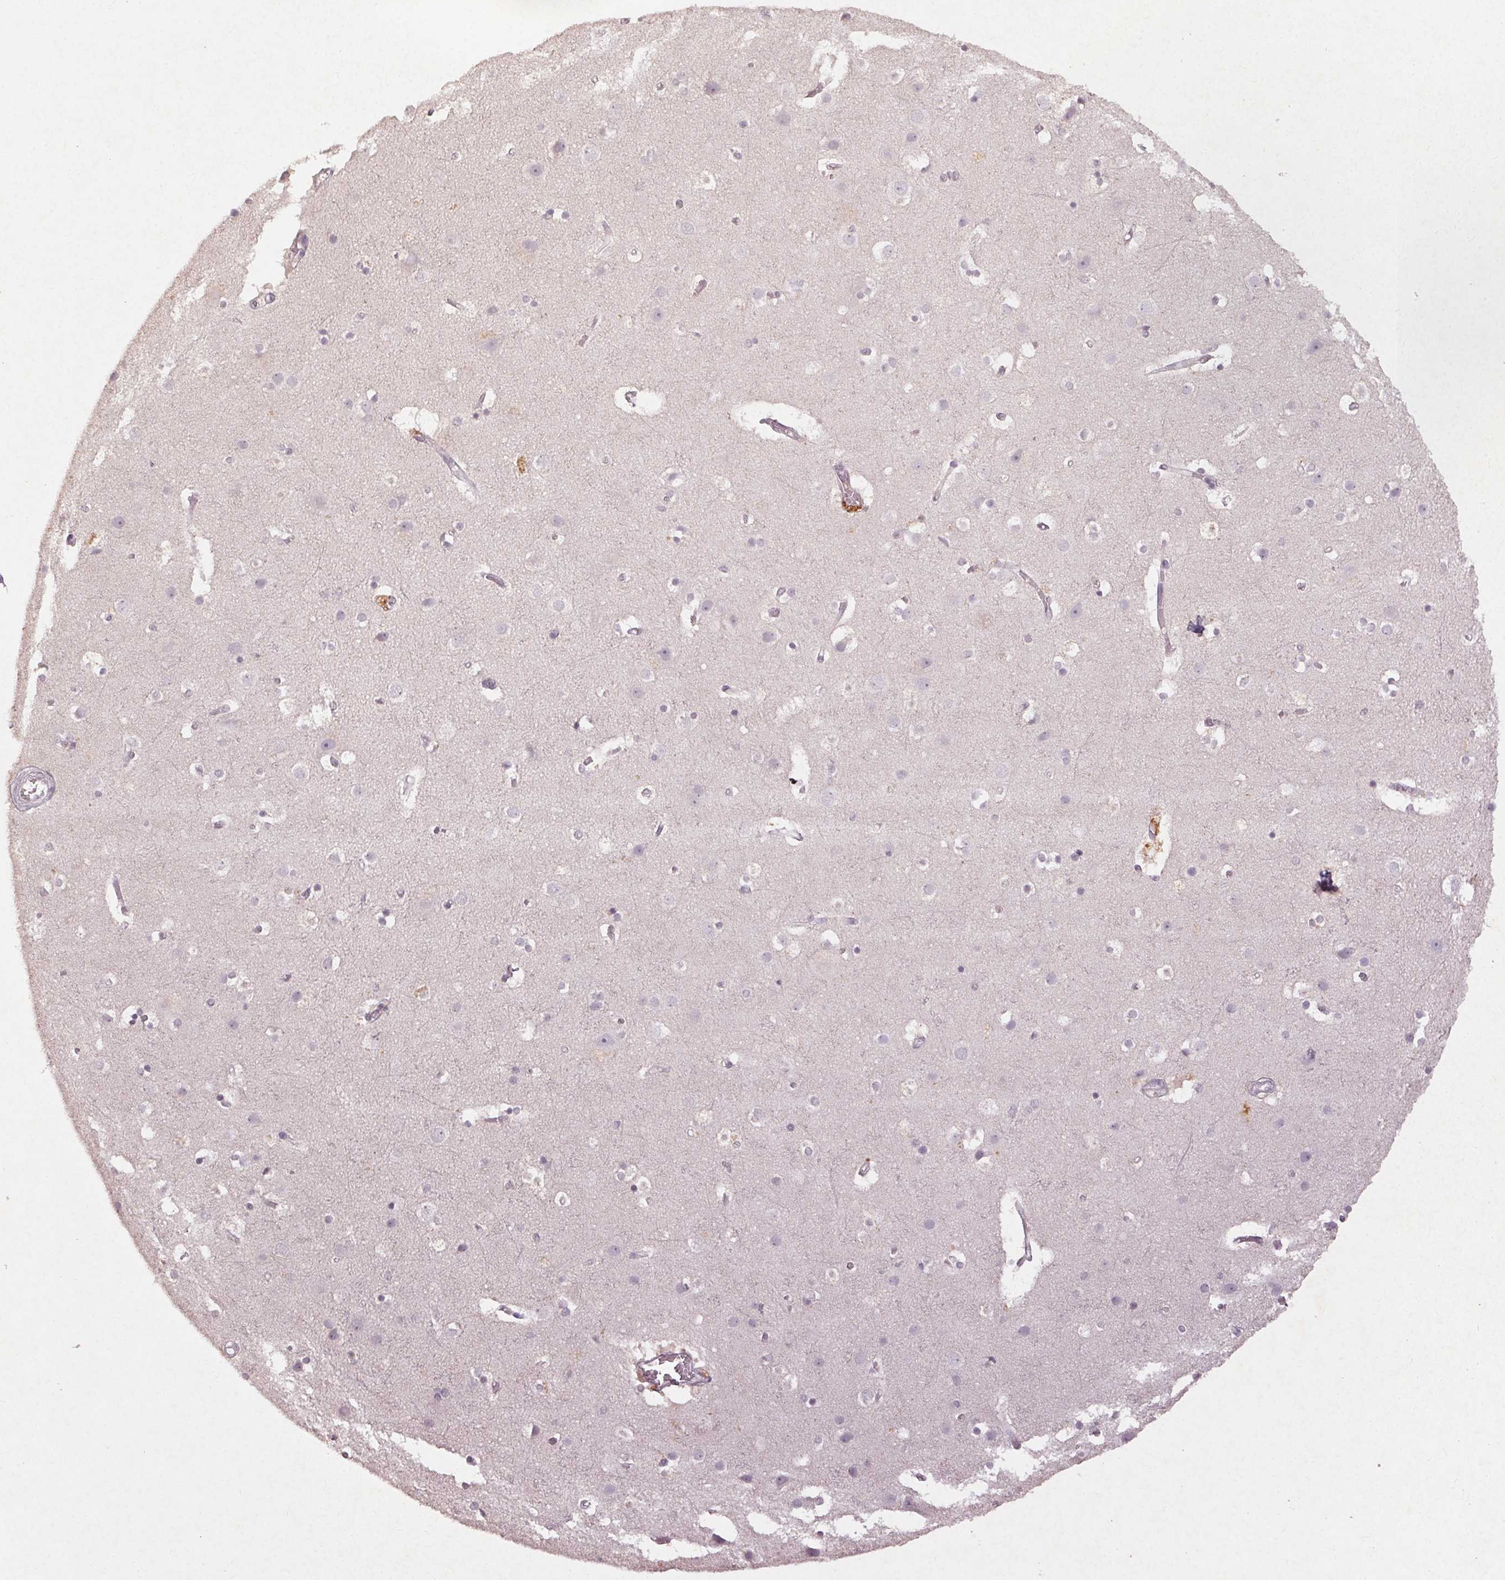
{"staining": {"intensity": "moderate", "quantity": "<25%", "location": "cytoplasmic/membranous"}, "tissue": "cerebral cortex", "cell_type": "Endothelial cells", "image_type": "normal", "snomed": [{"axis": "morphology", "description": "Normal tissue, NOS"}, {"axis": "topography", "description": "Cerebral cortex"}], "caption": "The histopathology image demonstrates a brown stain indicating the presence of a protein in the cytoplasmic/membranous of endothelial cells in cerebral cortex. (brown staining indicates protein expression, while blue staining denotes nuclei).", "gene": "ENSG00000255641", "patient": {"sex": "female", "age": 52}}